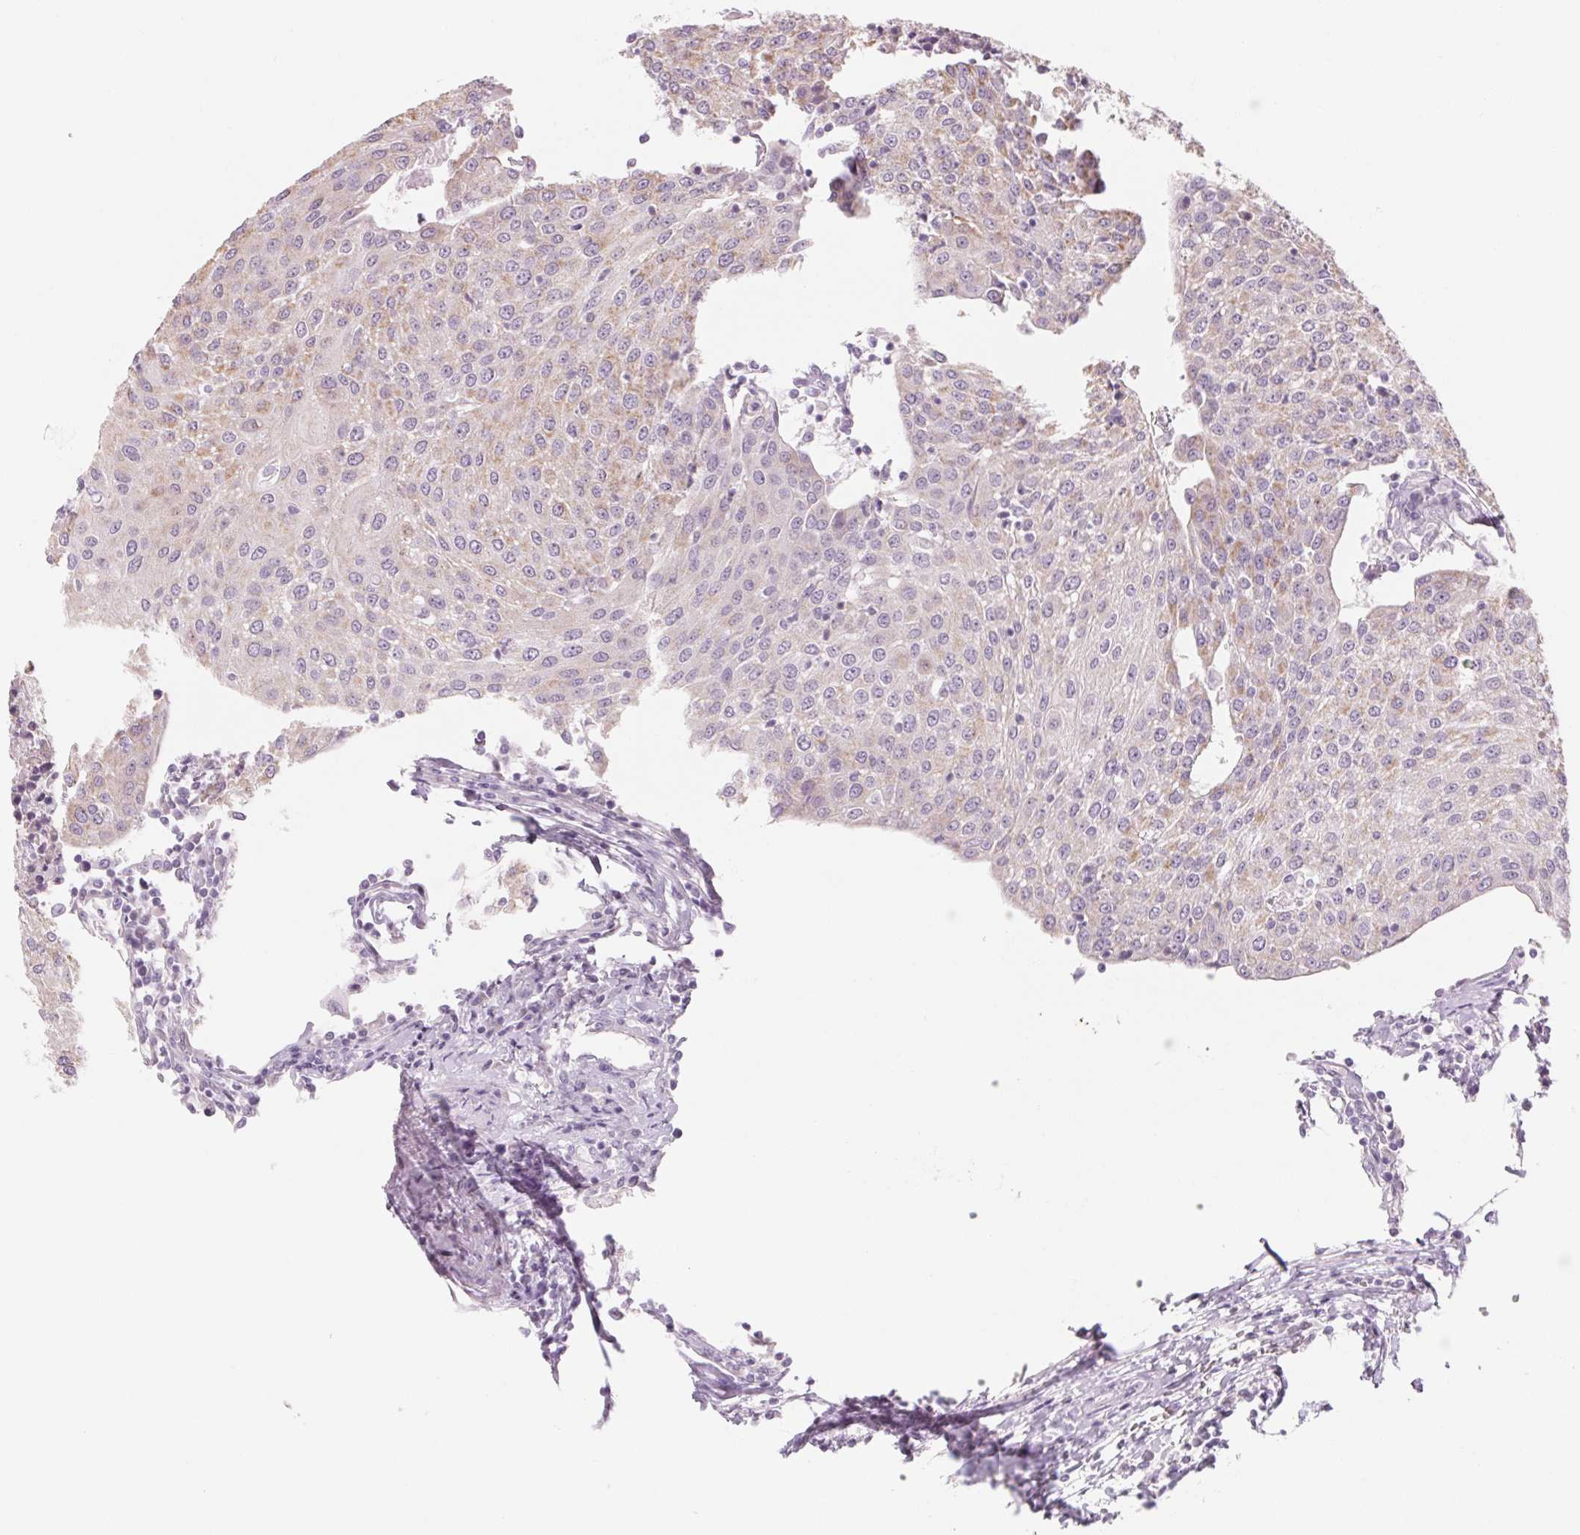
{"staining": {"intensity": "weak", "quantity": "<25%", "location": "cytoplasmic/membranous"}, "tissue": "urothelial cancer", "cell_type": "Tumor cells", "image_type": "cancer", "snomed": [{"axis": "morphology", "description": "Urothelial carcinoma, High grade"}, {"axis": "topography", "description": "Urinary bladder"}], "caption": "IHC of high-grade urothelial carcinoma reveals no expression in tumor cells.", "gene": "POU1F1", "patient": {"sex": "female", "age": 85}}